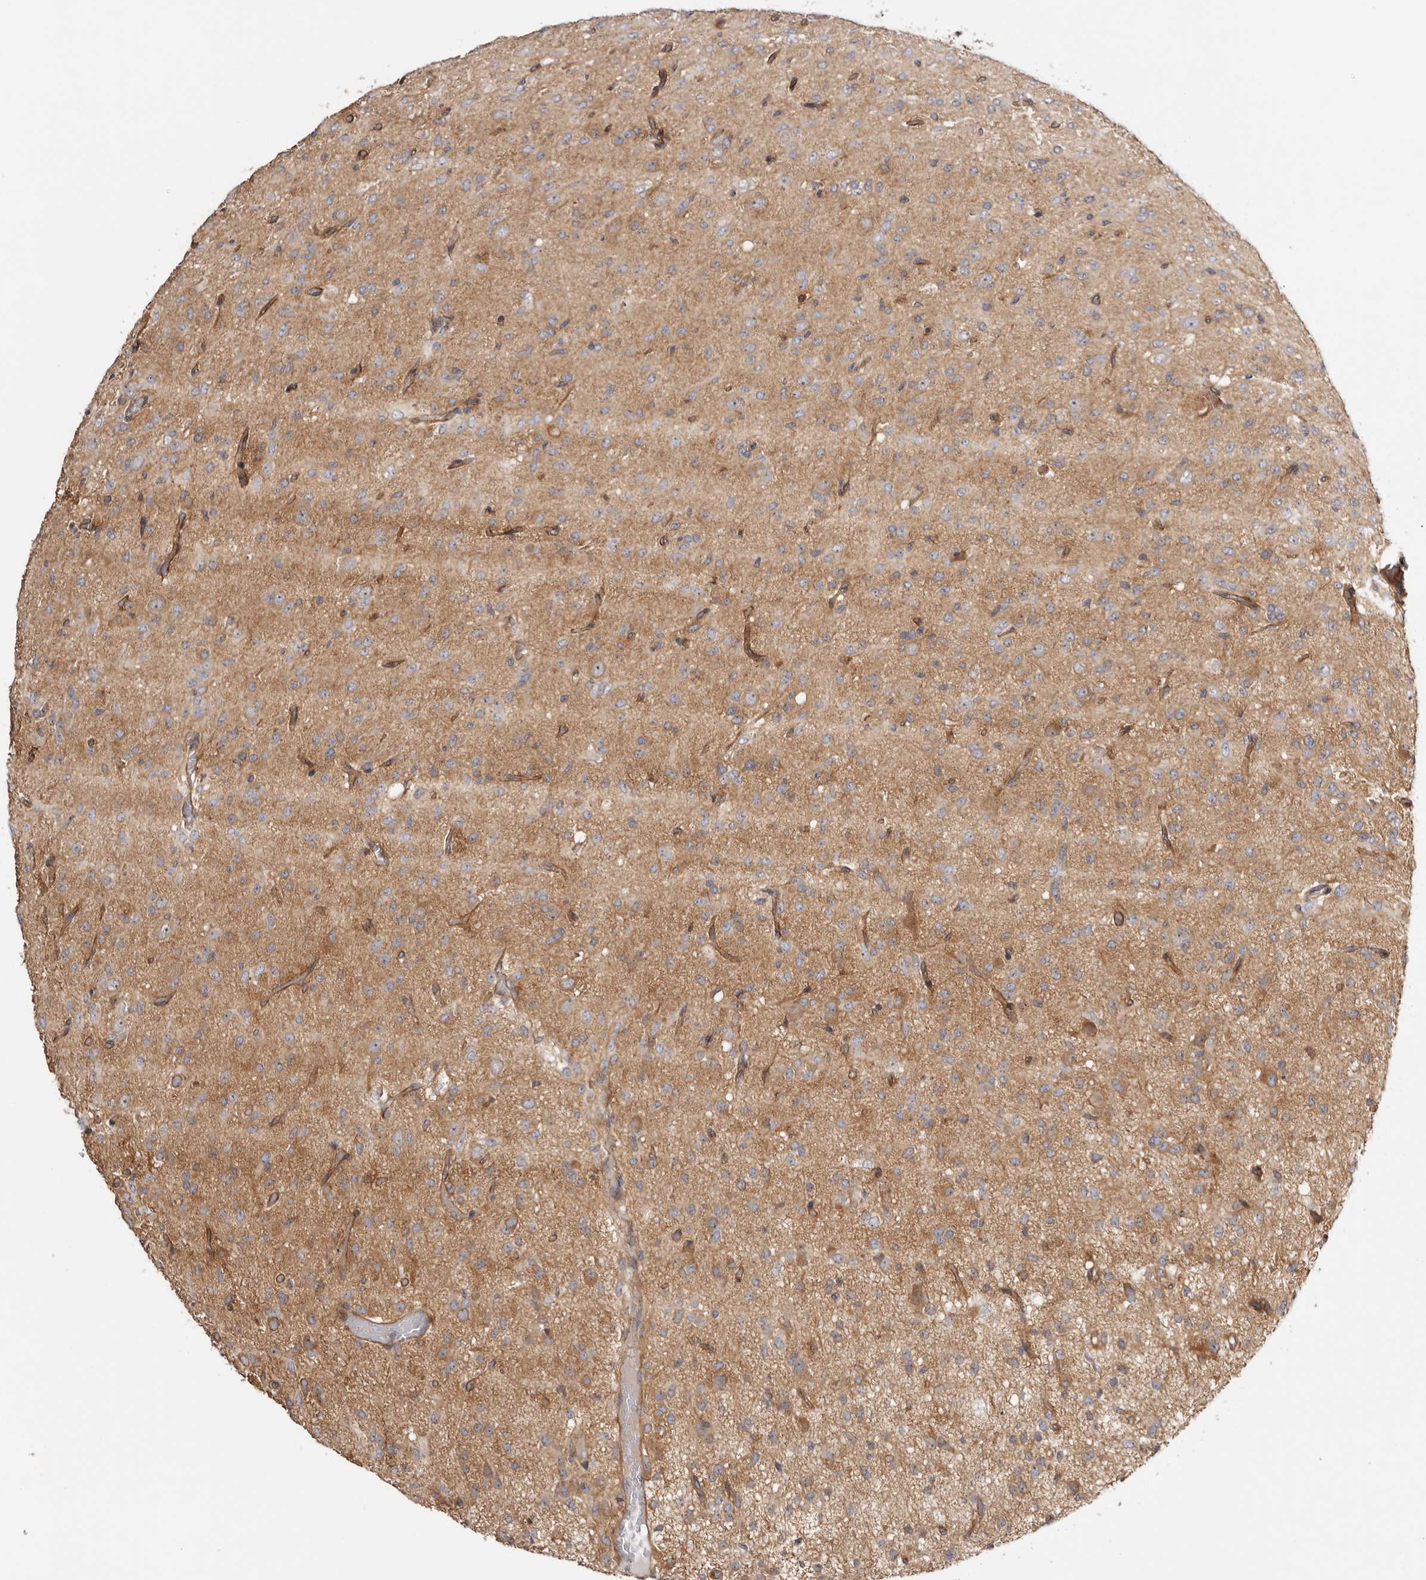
{"staining": {"intensity": "weak", "quantity": "25%-75%", "location": "cytoplasmic/membranous"}, "tissue": "glioma", "cell_type": "Tumor cells", "image_type": "cancer", "snomed": [{"axis": "morphology", "description": "Glioma, malignant, High grade"}, {"axis": "topography", "description": "Brain"}], "caption": "Tumor cells show low levels of weak cytoplasmic/membranous staining in about 25%-75% of cells in human glioma.", "gene": "PANK4", "patient": {"sex": "female", "age": 59}}